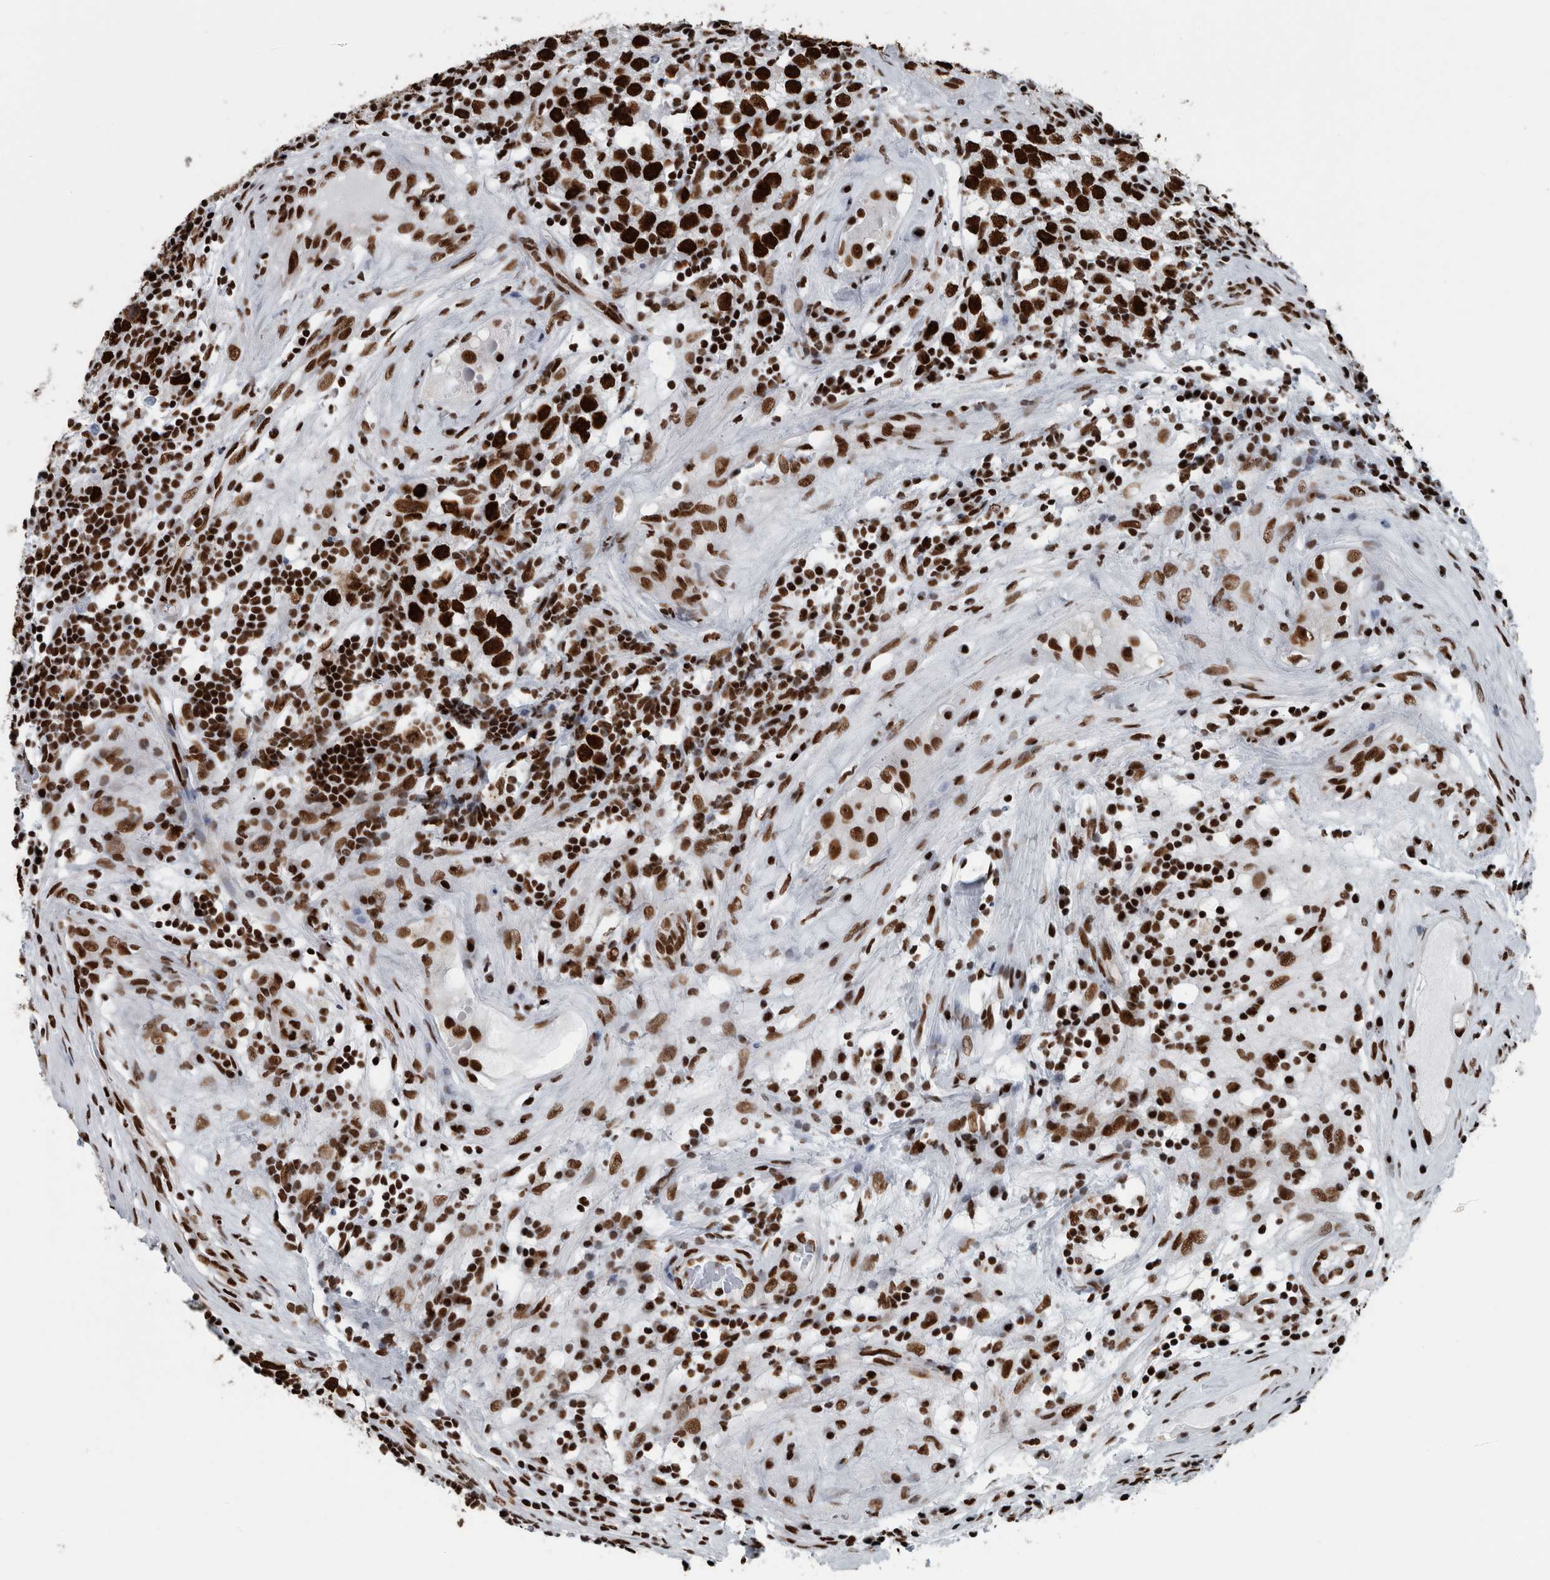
{"staining": {"intensity": "strong", "quantity": ">75%", "location": "nuclear"}, "tissue": "testis cancer", "cell_type": "Tumor cells", "image_type": "cancer", "snomed": [{"axis": "morphology", "description": "Seminoma, NOS"}, {"axis": "morphology", "description": "Carcinoma, Embryonal, NOS"}, {"axis": "topography", "description": "Testis"}], "caption": "This micrograph demonstrates testis cancer (embryonal carcinoma) stained with immunohistochemistry to label a protein in brown. The nuclear of tumor cells show strong positivity for the protein. Nuclei are counter-stained blue.", "gene": "DNMT3A", "patient": {"sex": "male", "age": 28}}